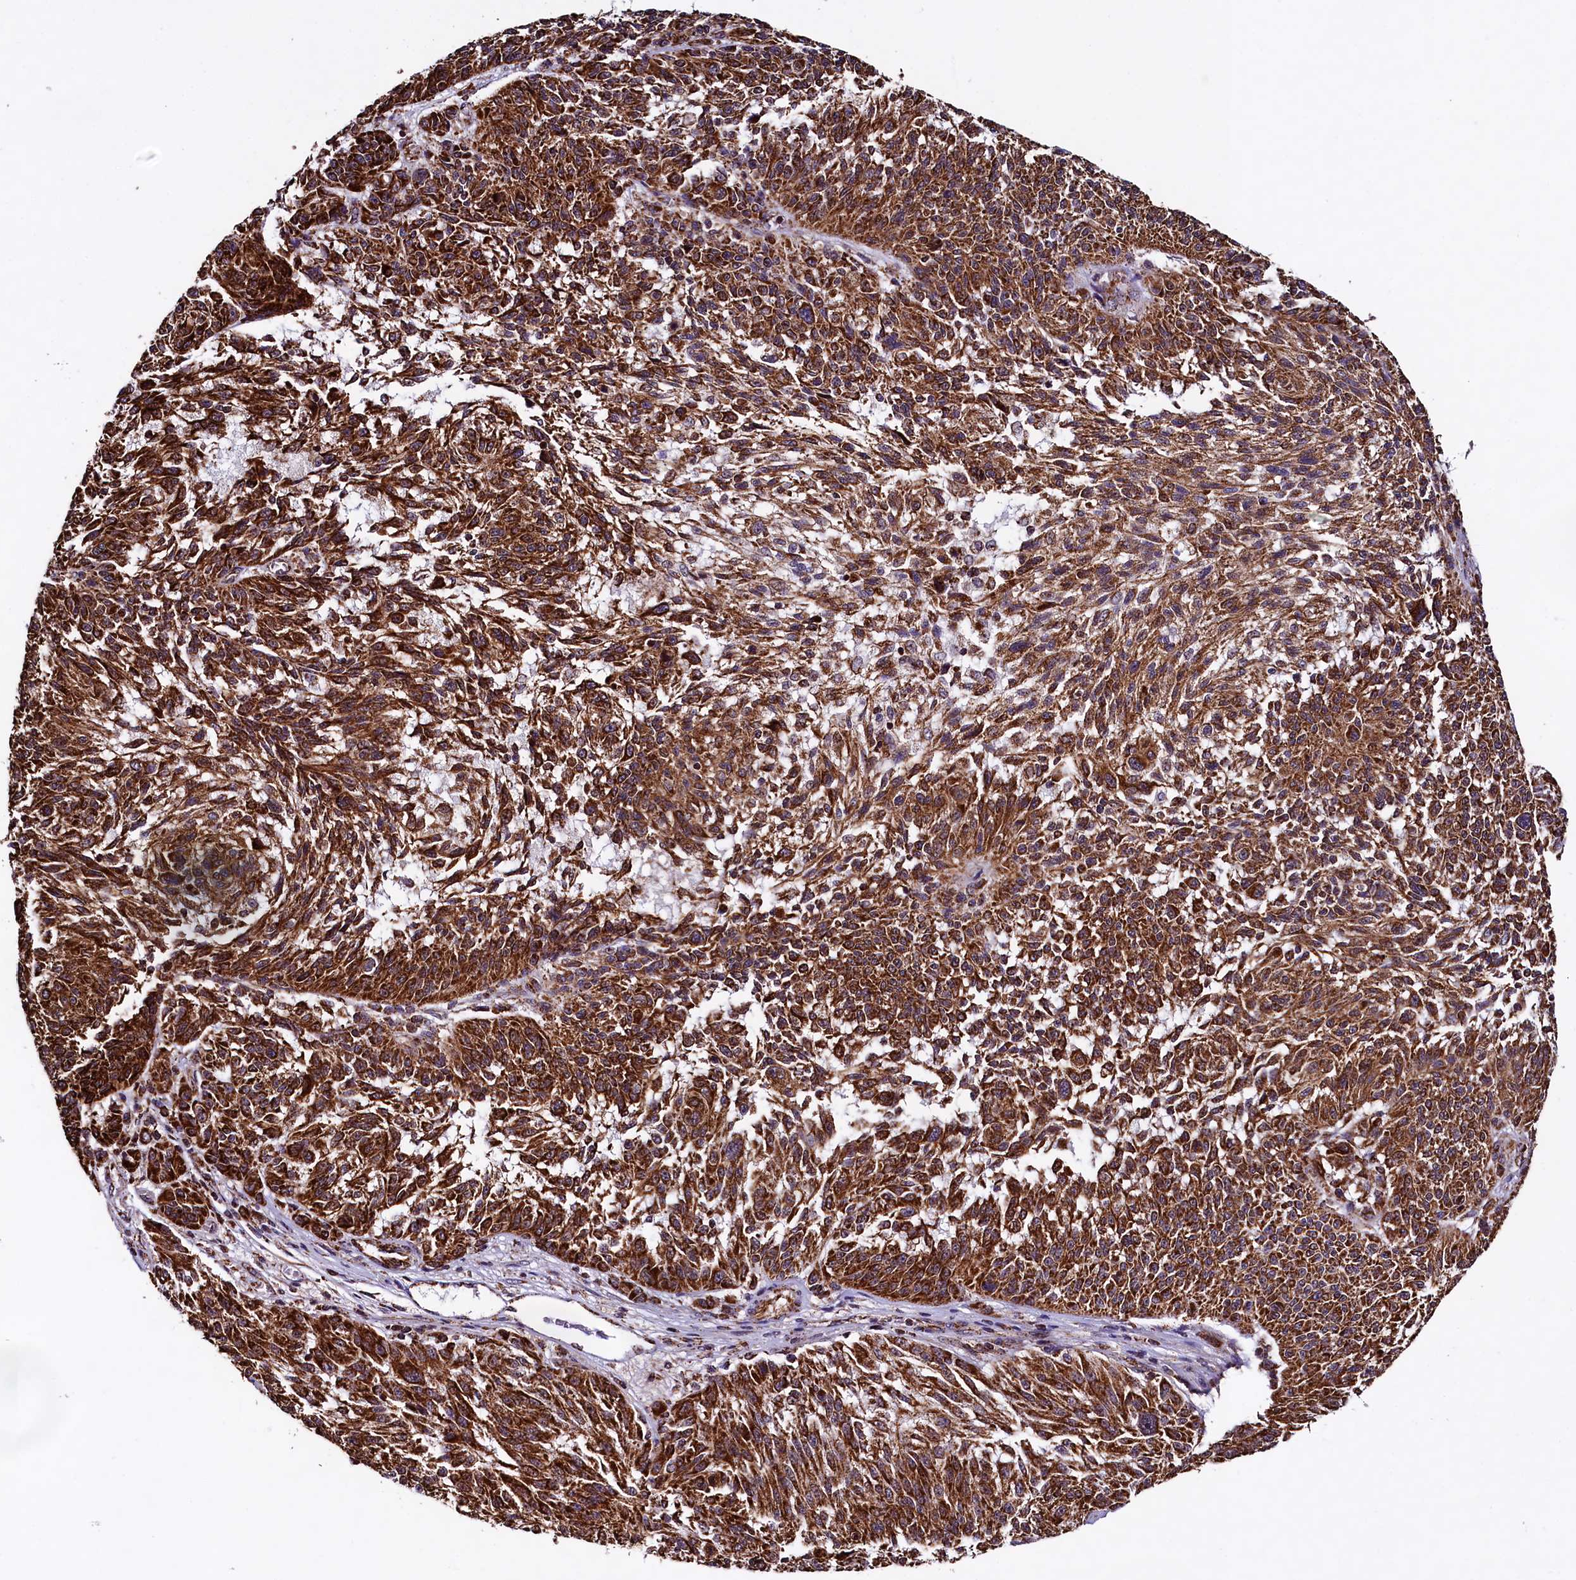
{"staining": {"intensity": "strong", "quantity": ">75%", "location": "cytoplasmic/membranous"}, "tissue": "melanoma", "cell_type": "Tumor cells", "image_type": "cancer", "snomed": [{"axis": "morphology", "description": "Malignant melanoma, NOS"}, {"axis": "topography", "description": "Skin"}], "caption": "About >75% of tumor cells in malignant melanoma exhibit strong cytoplasmic/membranous protein staining as visualized by brown immunohistochemical staining.", "gene": "KLC2", "patient": {"sex": "male", "age": 53}}